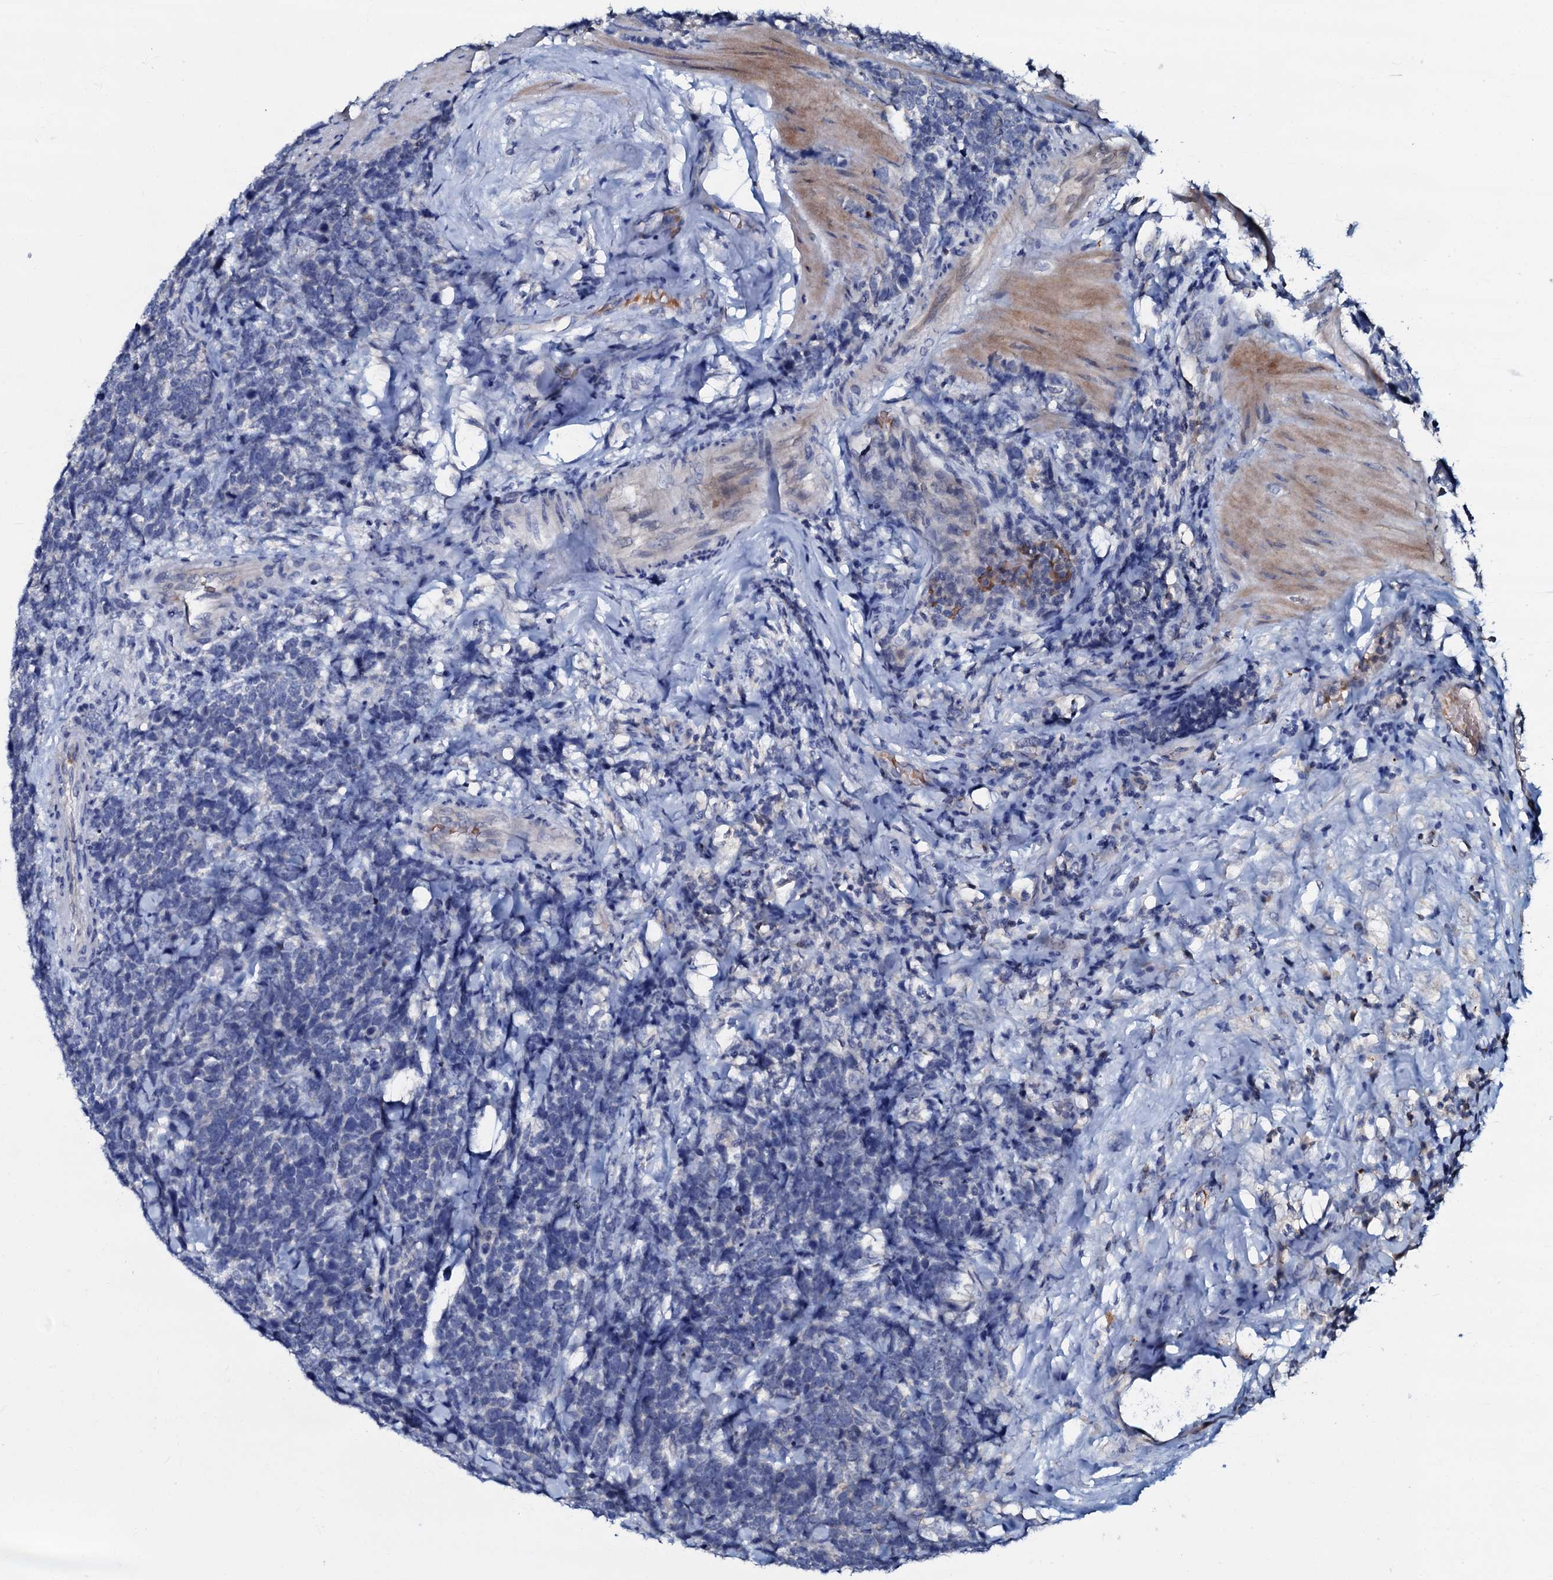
{"staining": {"intensity": "negative", "quantity": "none", "location": "none"}, "tissue": "urothelial cancer", "cell_type": "Tumor cells", "image_type": "cancer", "snomed": [{"axis": "morphology", "description": "Urothelial carcinoma, High grade"}, {"axis": "topography", "description": "Urinary bladder"}], "caption": "The histopathology image demonstrates no staining of tumor cells in urothelial cancer.", "gene": "CPNE2", "patient": {"sex": "female", "age": 82}}